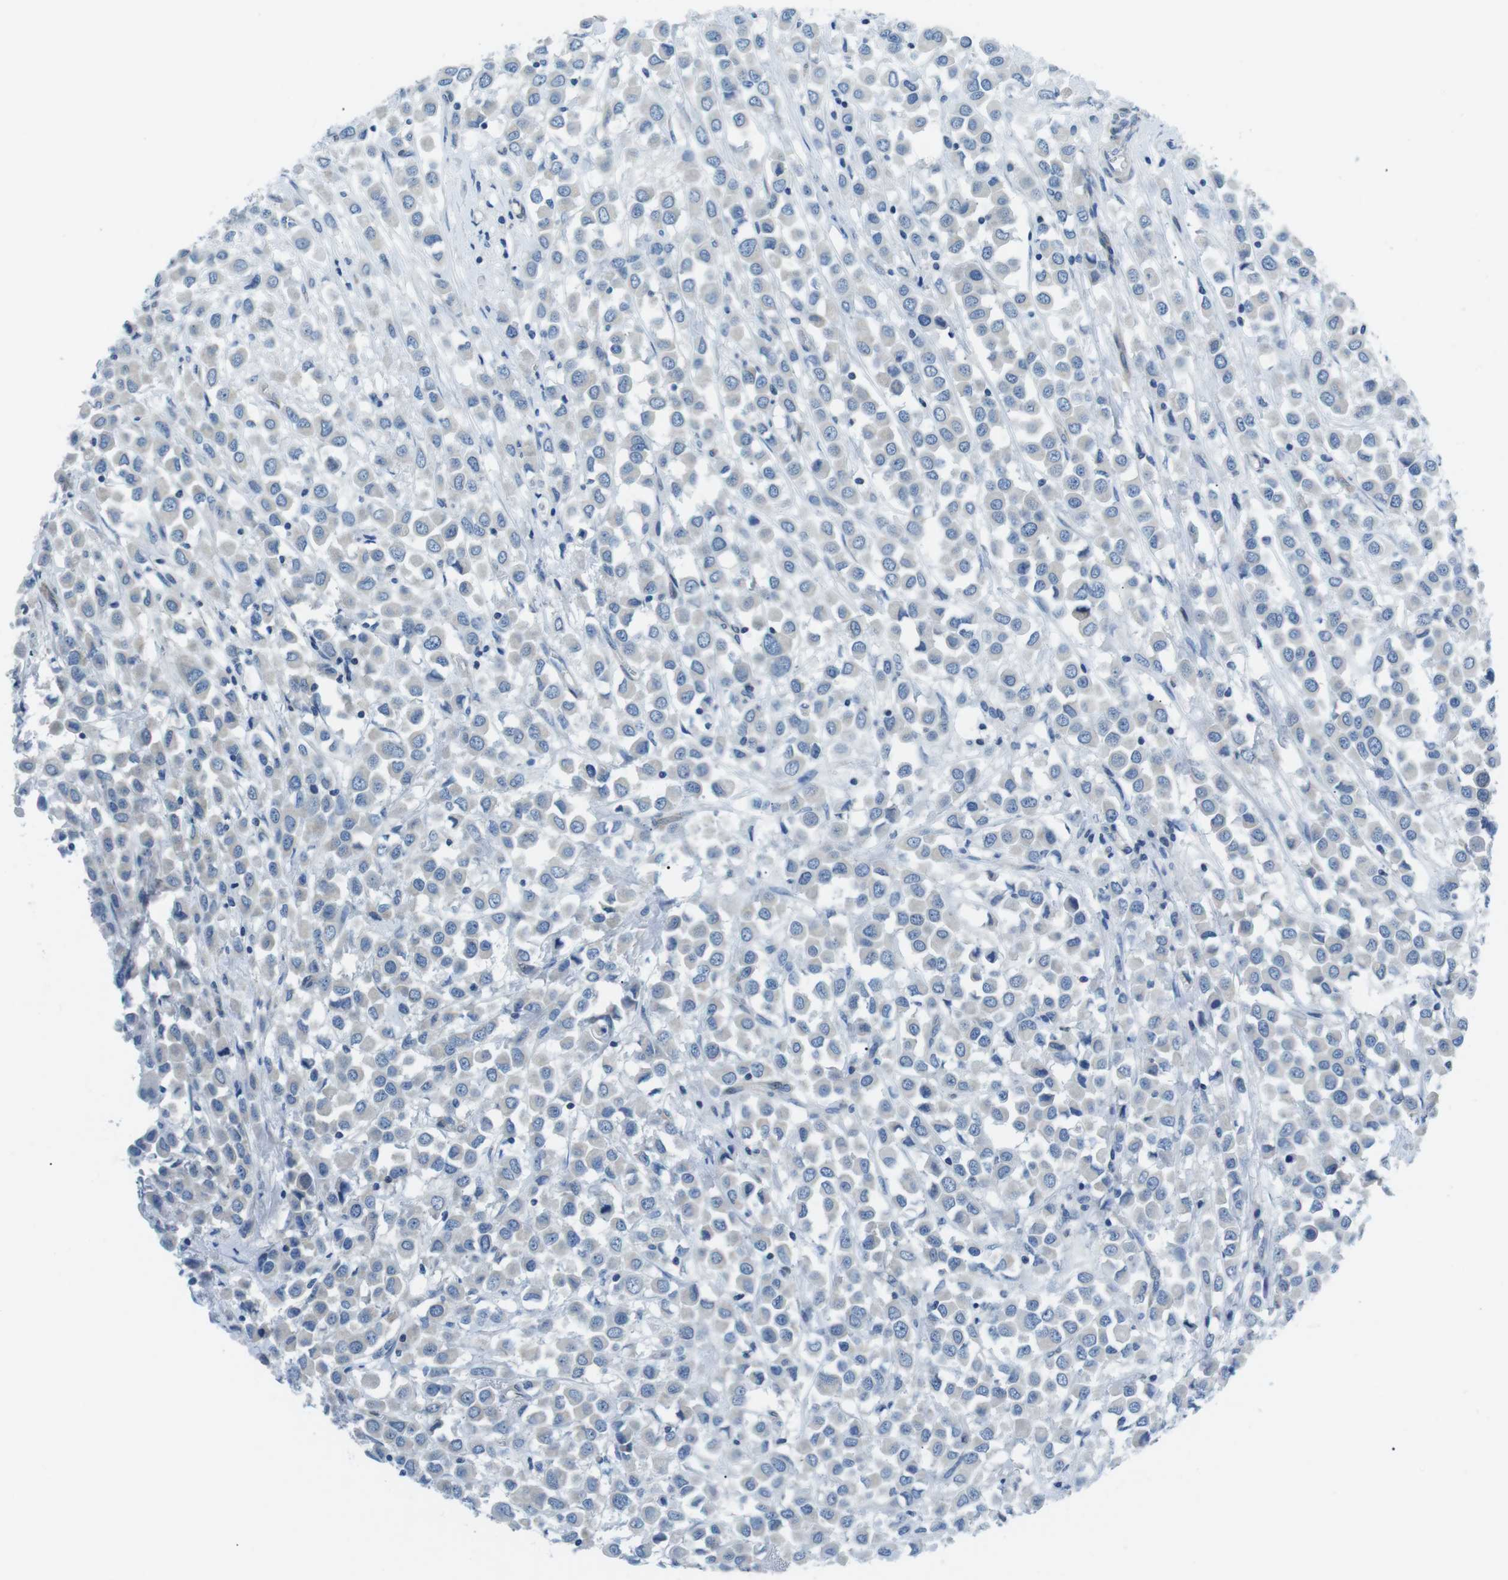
{"staining": {"intensity": "negative", "quantity": "none", "location": "none"}, "tissue": "breast cancer", "cell_type": "Tumor cells", "image_type": "cancer", "snomed": [{"axis": "morphology", "description": "Duct carcinoma"}, {"axis": "topography", "description": "Breast"}], "caption": "Breast intraductal carcinoma was stained to show a protein in brown. There is no significant positivity in tumor cells.", "gene": "PHLDA1", "patient": {"sex": "female", "age": 61}}